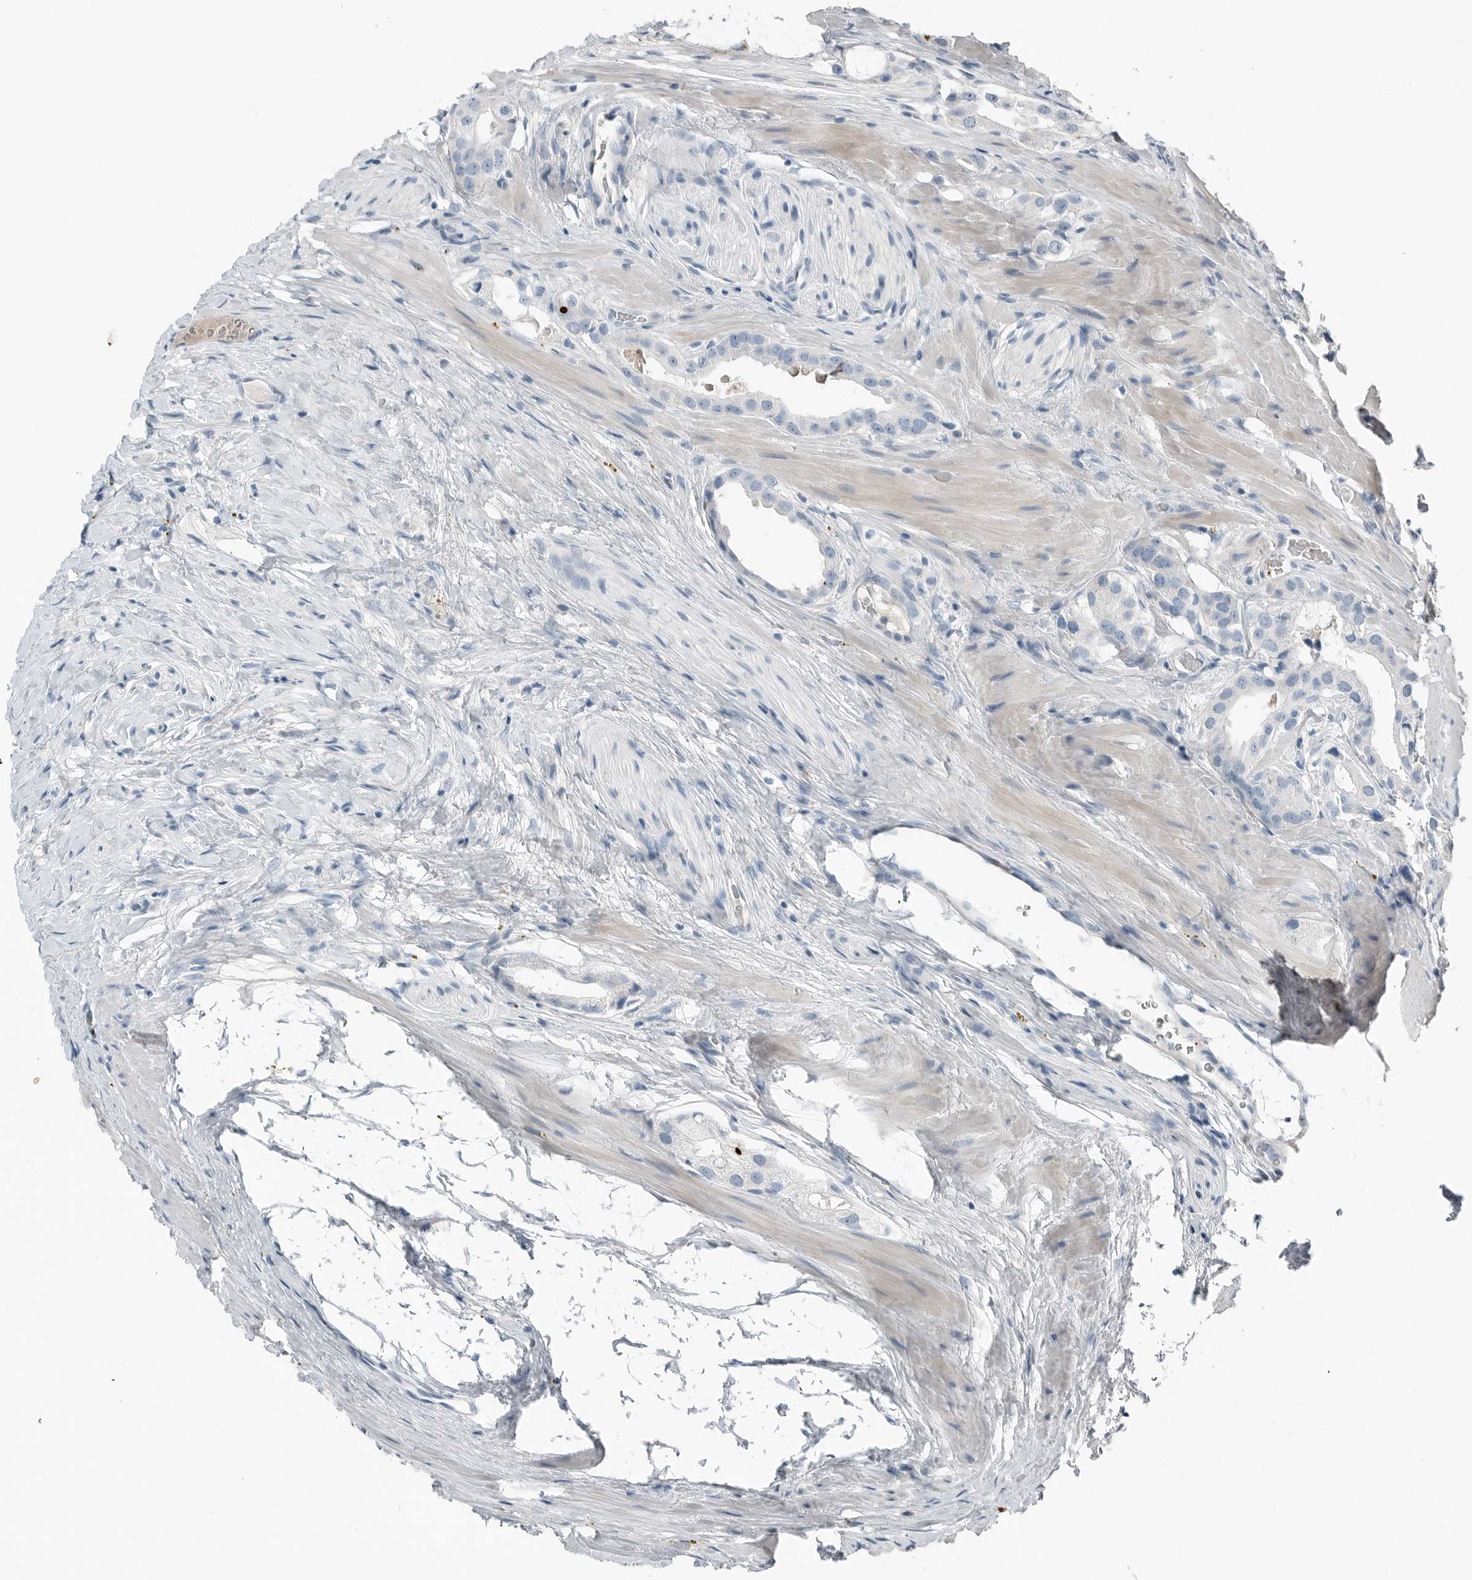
{"staining": {"intensity": "negative", "quantity": "none", "location": "none"}, "tissue": "prostate cancer", "cell_type": "Tumor cells", "image_type": "cancer", "snomed": [{"axis": "morphology", "description": "Adenocarcinoma, High grade"}, {"axis": "topography", "description": "Prostate"}], "caption": "Human prostate cancer (adenocarcinoma (high-grade)) stained for a protein using immunohistochemistry displays no expression in tumor cells.", "gene": "SERPINB7", "patient": {"sex": "male", "age": 63}}